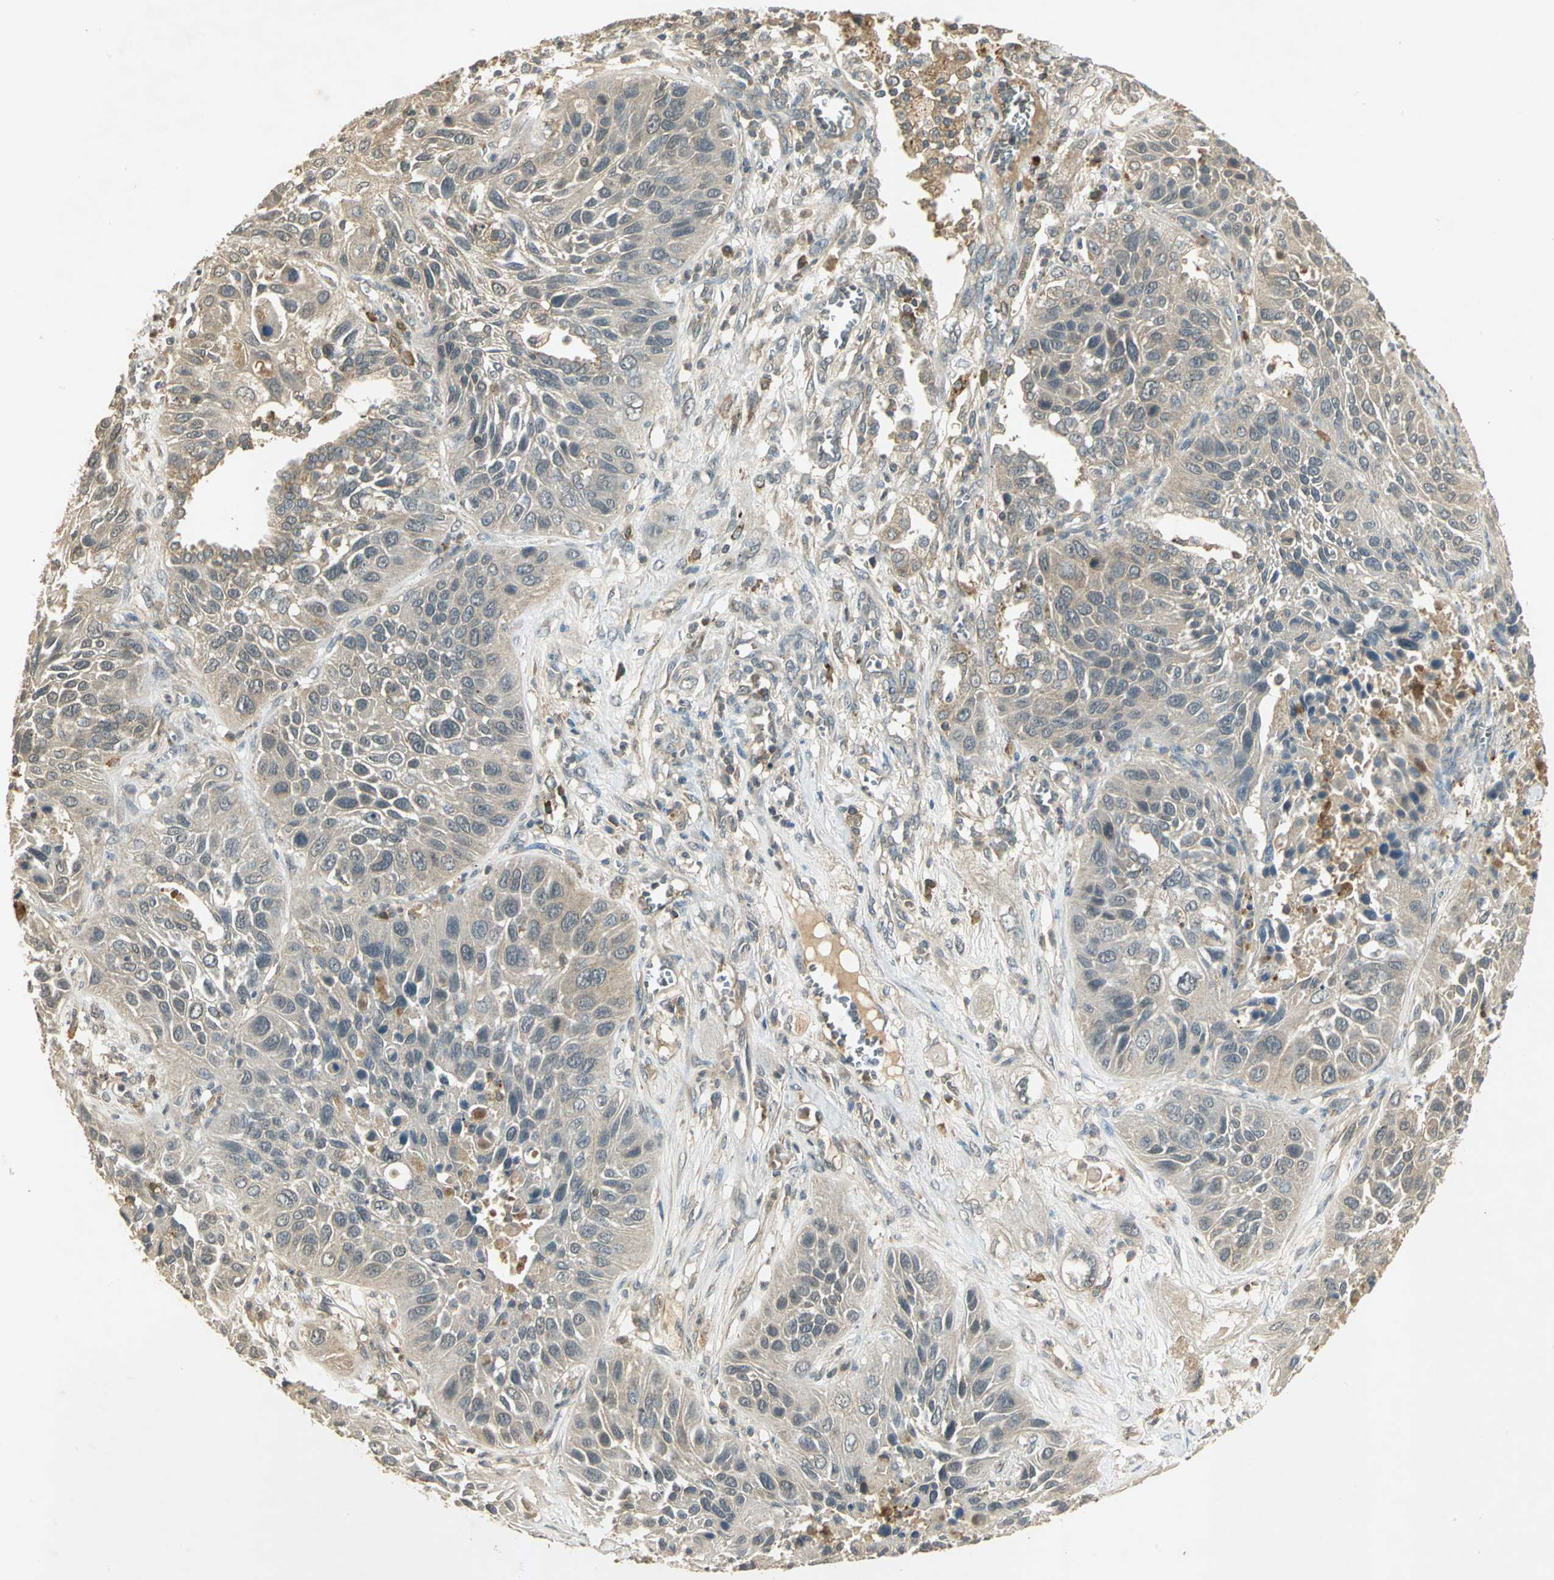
{"staining": {"intensity": "weak", "quantity": ">75%", "location": "cytoplasmic/membranous"}, "tissue": "lung cancer", "cell_type": "Tumor cells", "image_type": "cancer", "snomed": [{"axis": "morphology", "description": "Squamous cell carcinoma, NOS"}, {"axis": "topography", "description": "Lung"}], "caption": "IHC micrograph of neoplastic tissue: squamous cell carcinoma (lung) stained using immunohistochemistry (IHC) demonstrates low levels of weak protein expression localized specifically in the cytoplasmic/membranous of tumor cells, appearing as a cytoplasmic/membranous brown color.", "gene": "KEAP1", "patient": {"sex": "female", "age": 76}}